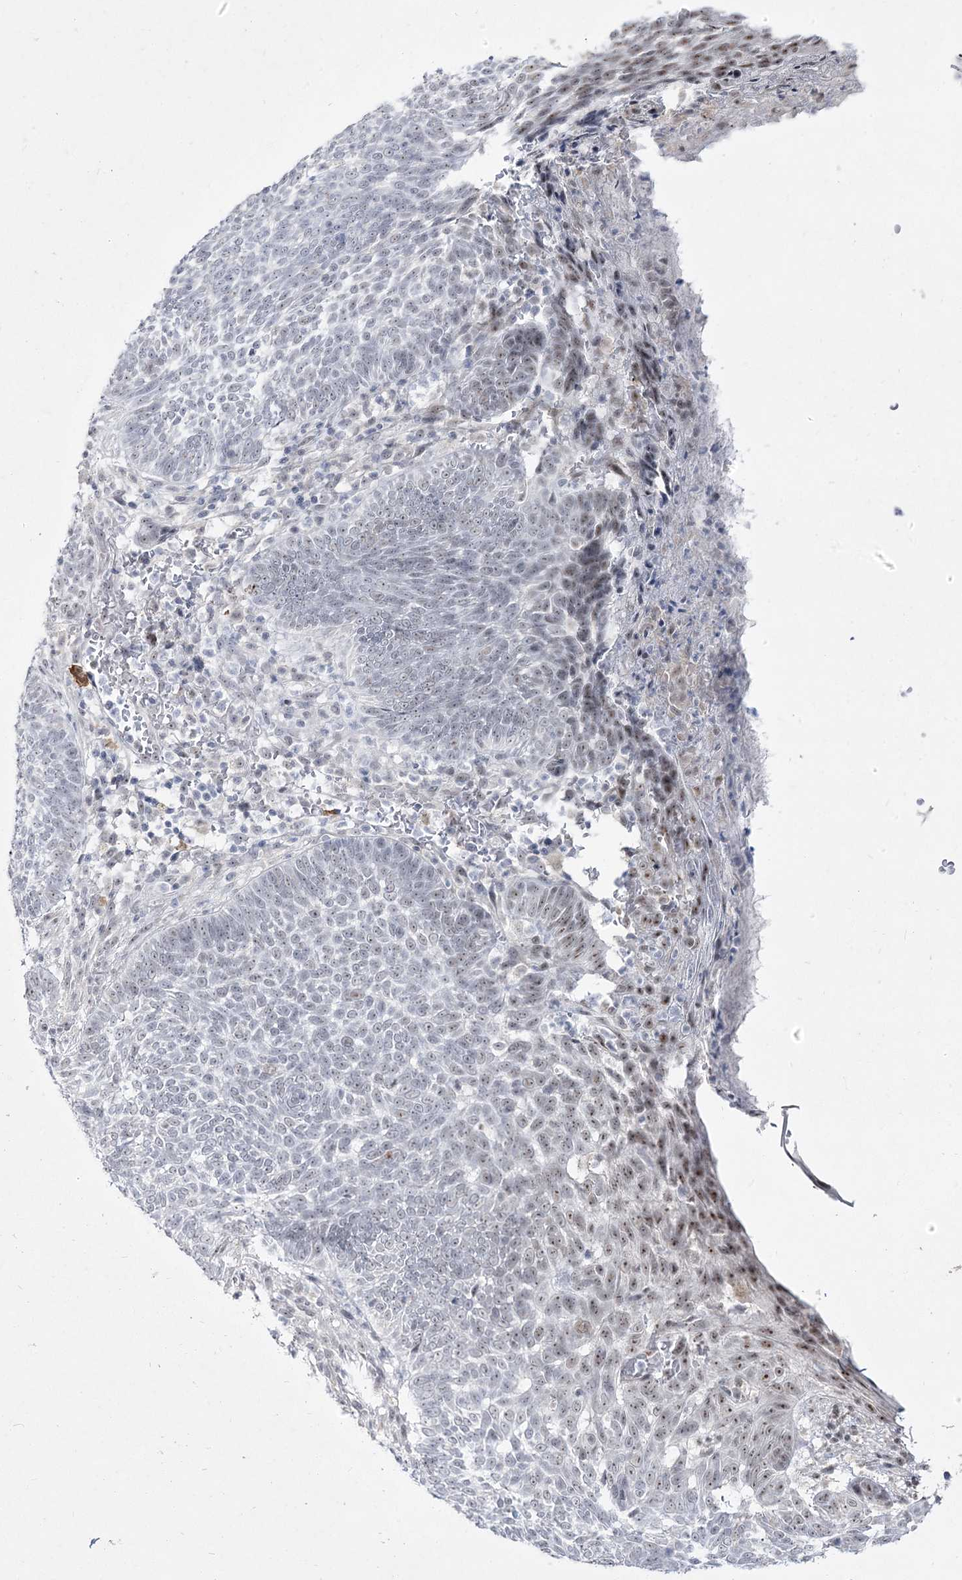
{"staining": {"intensity": "weak", "quantity": "25%-75%", "location": "nuclear"}, "tissue": "skin cancer", "cell_type": "Tumor cells", "image_type": "cancer", "snomed": [{"axis": "morphology", "description": "Normal tissue, NOS"}, {"axis": "morphology", "description": "Basal cell carcinoma"}, {"axis": "topography", "description": "Skin"}], "caption": "DAB immunohistochemical staining of human skin cancer (basal cell carcinoma) displays weak nuclear protein expression in about 25%-75% of tumor cells.", "gene": "DDX50", "patient": {"sex": "male", "age": 64}}